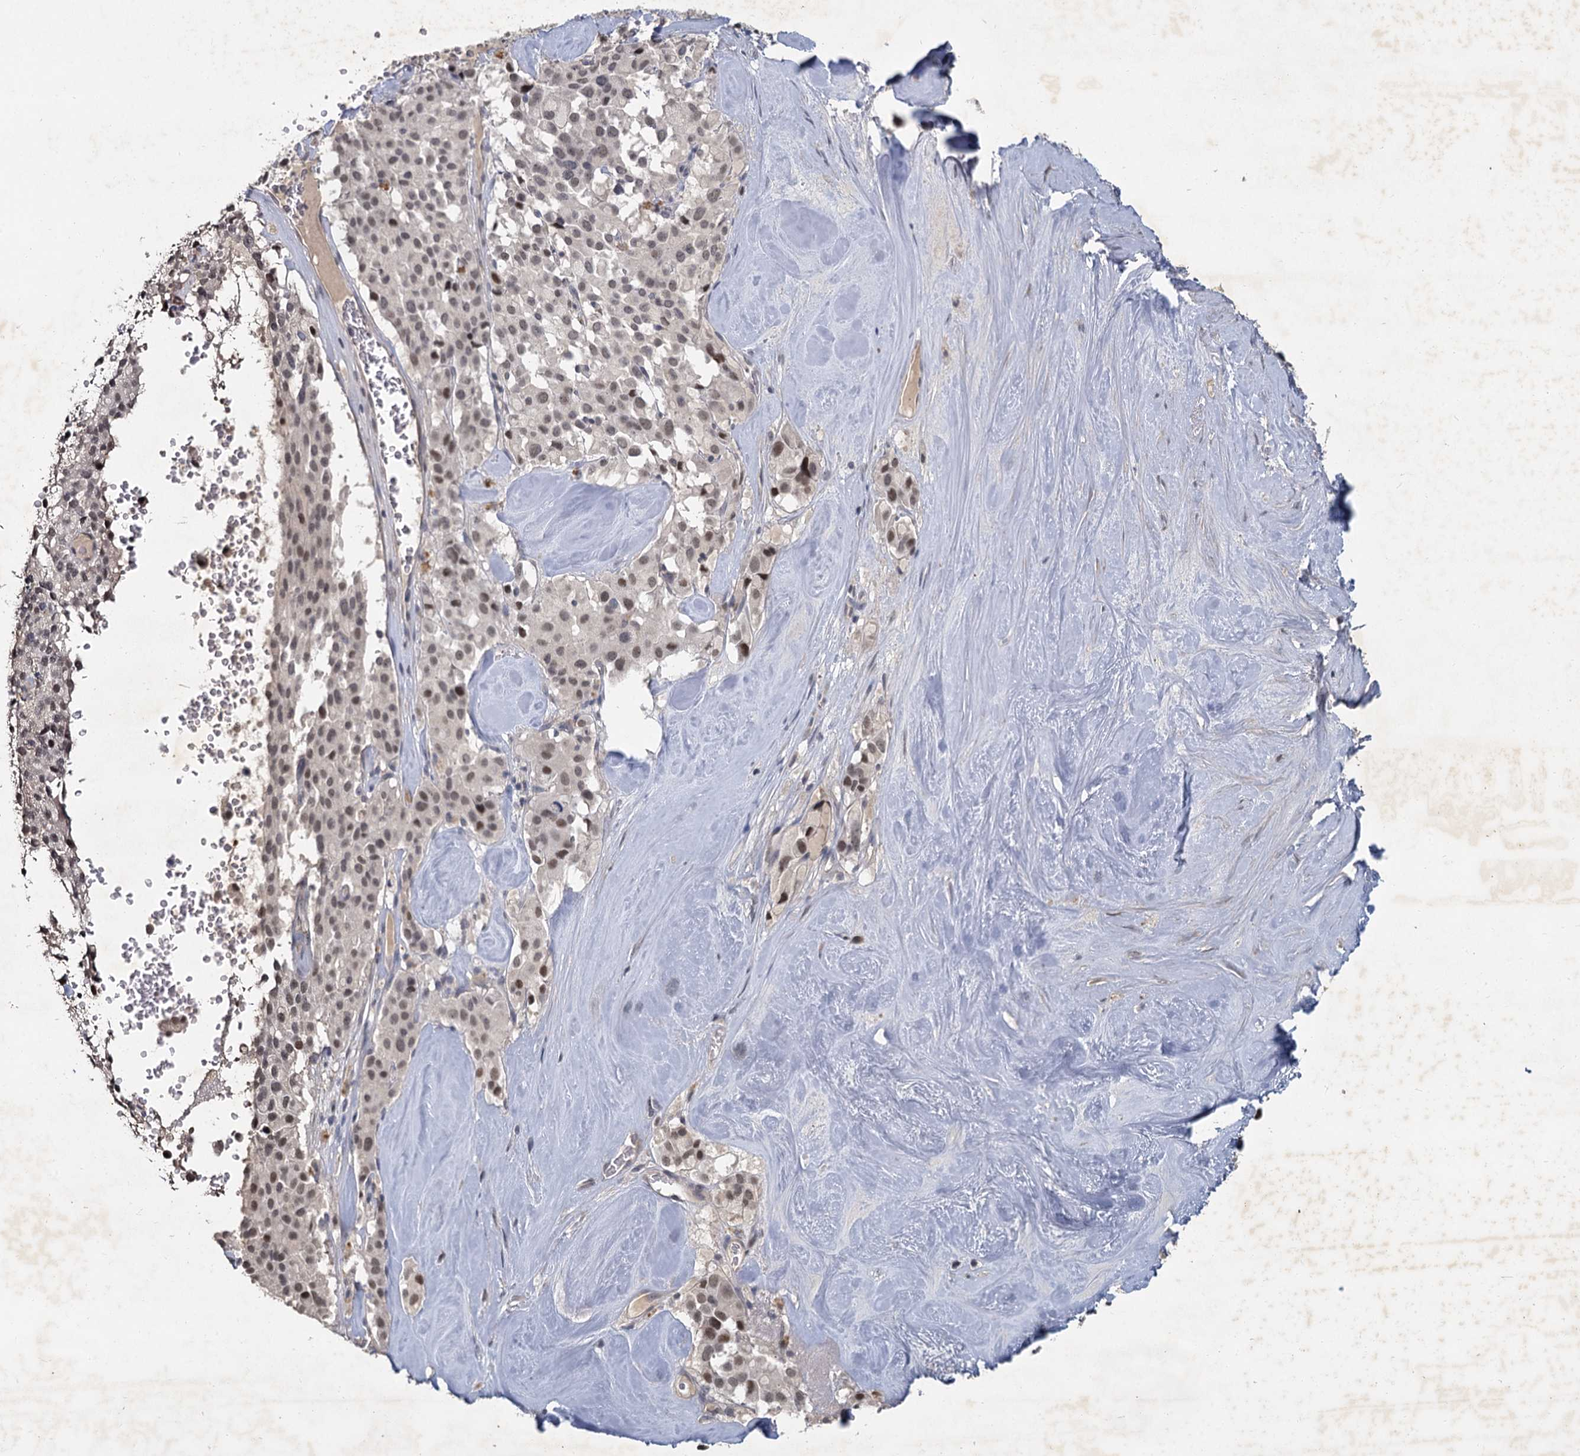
{"staining": {"intensity": "weak", "quantity": "25%-75%", "location": "nuclear"}, "tissue": "pancreatic cancer", "cell_type": "Tumor cells", "image_type": "cancer", "snomed": [{"axis": "morphology", "description": "Adenocarcinoma, NOS"}, {"axis": "topography", "description": "Pancreas"}], "caption": "Immunohistochemical staining of adenocarcinoma (pancreatic) reveals weak nuclear protein positivity in approximately 25%-75% of tumor cells.", "gene": "MUCL1", "patient": {"sex": "male", "age": 65}}